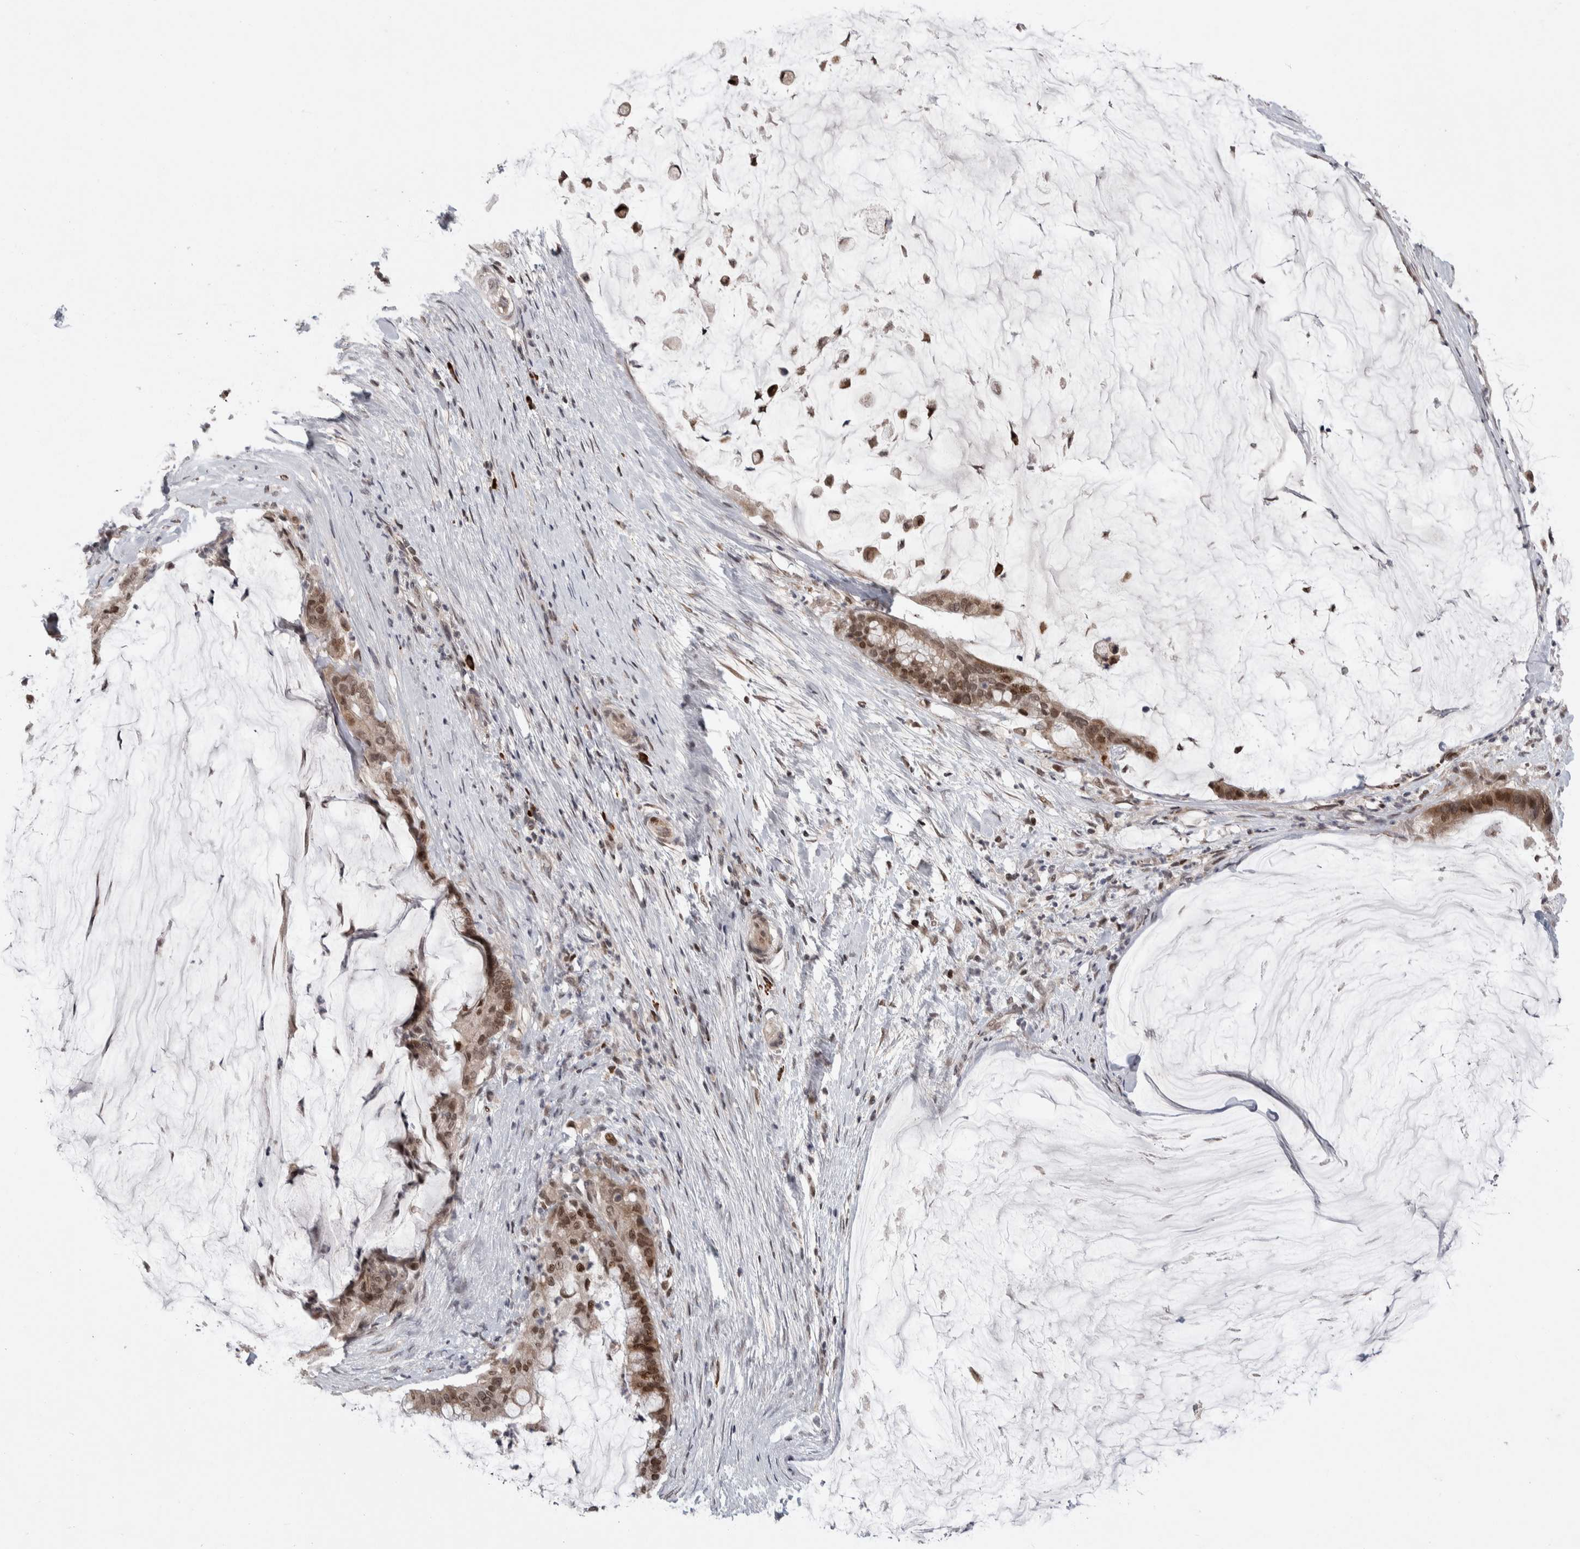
{"staining": {"intensity": "moderate", "quantity": ">75%", "location": "nuclear"}, "tissue": "pancreatic cancer", "cell_type": "Tumor cells", "image_type": "cancer", "snomed": [{"axis": "morphology", "description": "Adenocarcinoma, NOS"}, {"axis": "topography", "description": "Pancreas"}], "caption": "Human pancreatic adenocarcinoma stained with a brown dye demonstrates moderate nuclear positive positivity in approximately >75% of tumor cells.", "gene": "ZNF592", "patient": {"sex": "male", "age": 41}}